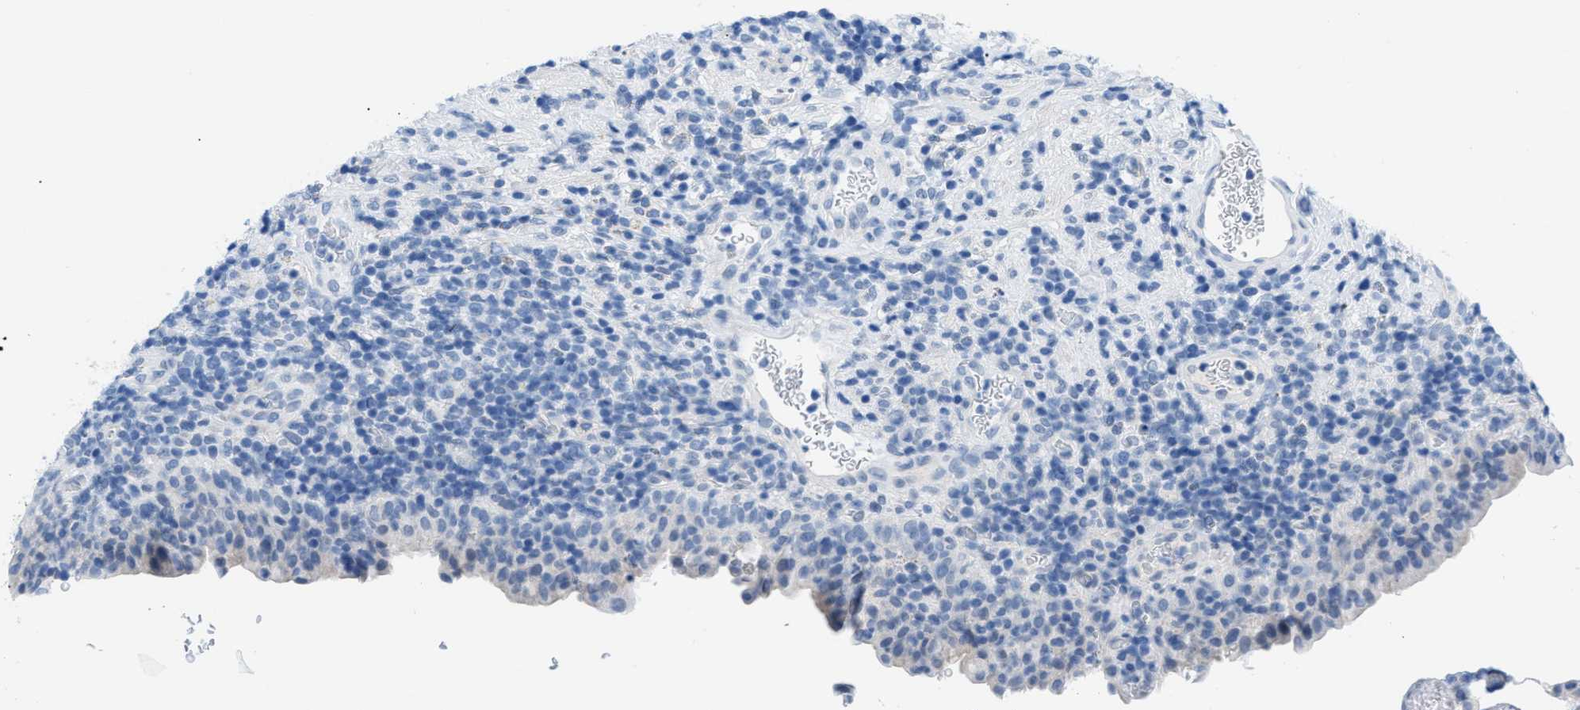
{"staining": {"intensity": "negative", "quantity": "none", "location": "none"}, "tissue": "urothelial cancer", "cell_type": "Tumor cells", "image_type": "cancer", "snomed": [{"axis": "morphology", "description": "Urothelial carcinoma, Low grade"}, {"axis": "topography", "description": "Urinary bladder"}], "caption": "An immunohistochemistry micrograph of urothelial carcinoma (low-grade) is shown. There is no staining in tumor cells of urothelial carcinoma (low-grade).", "gene": "FDCSP", "patient": {"sex": "female", "age": 75}}